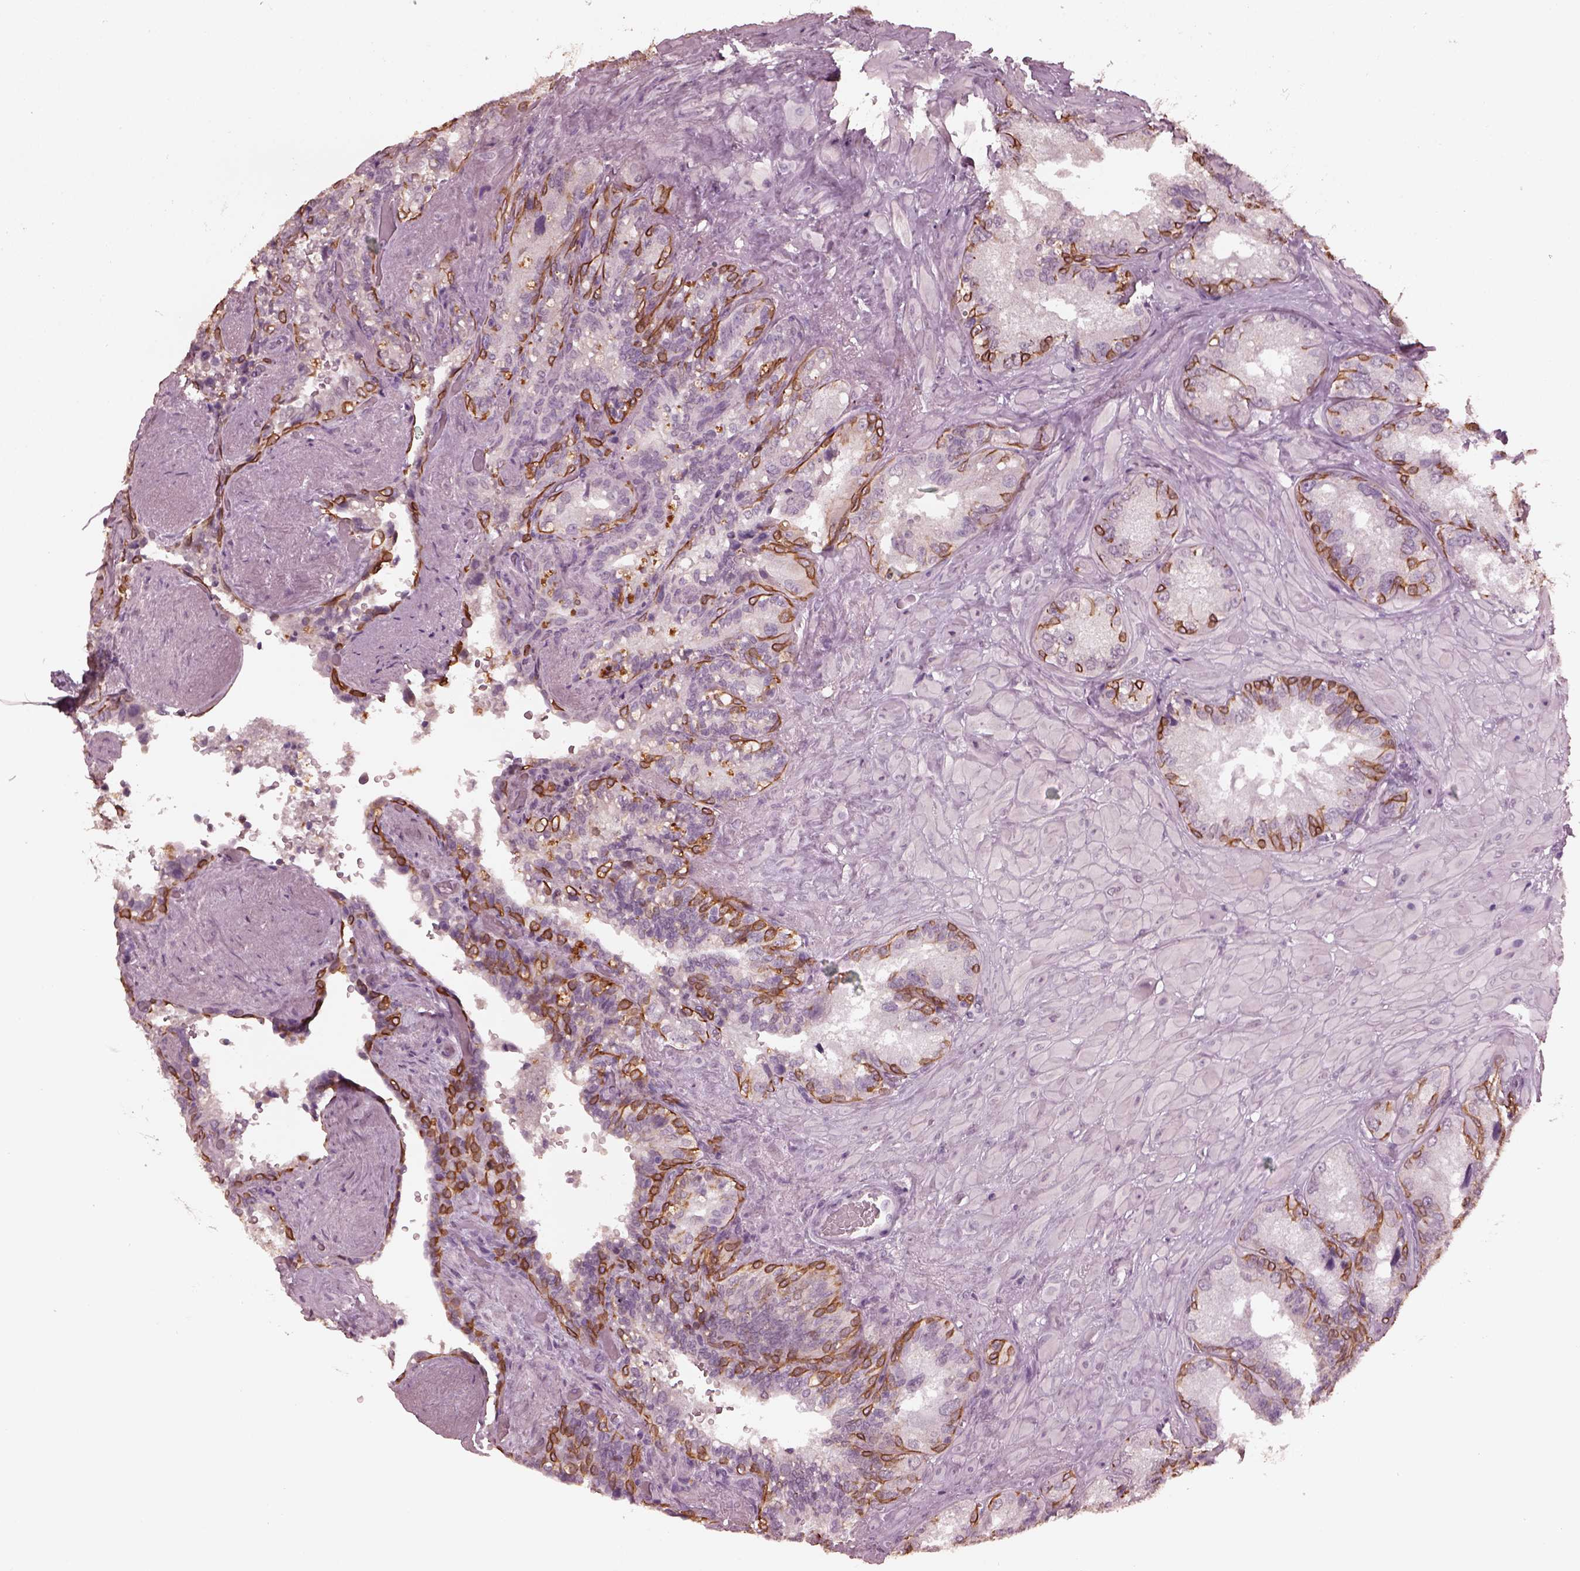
{"staining": {"intensity": "strong", "quantity": "25%-75%", "location": "cytoplasmic/membranous"}, "tissue": "seminal vesicle", "cell_type": "Glandular cells", "image_type": "normal", "snomed": [{"axis": "morphology", "description": "Normal tissue, NOS"}, {"axis": "topography", "description": "Seminal veicle"}], "caption": "Unremarkable seminal vesicle was stained to show a protein in brown. There is high levels of strong cytoplasmic/membranous expression in approximately 25%-75% of glandular cells. Using DAB (3,3'-diaminobenzidine) (brown) and hematoxylin (blue) stains, captured at high magnification using brightfield microscopy.", "gene": "KRT79", "patient": {"sex": "male", "age": 69}}